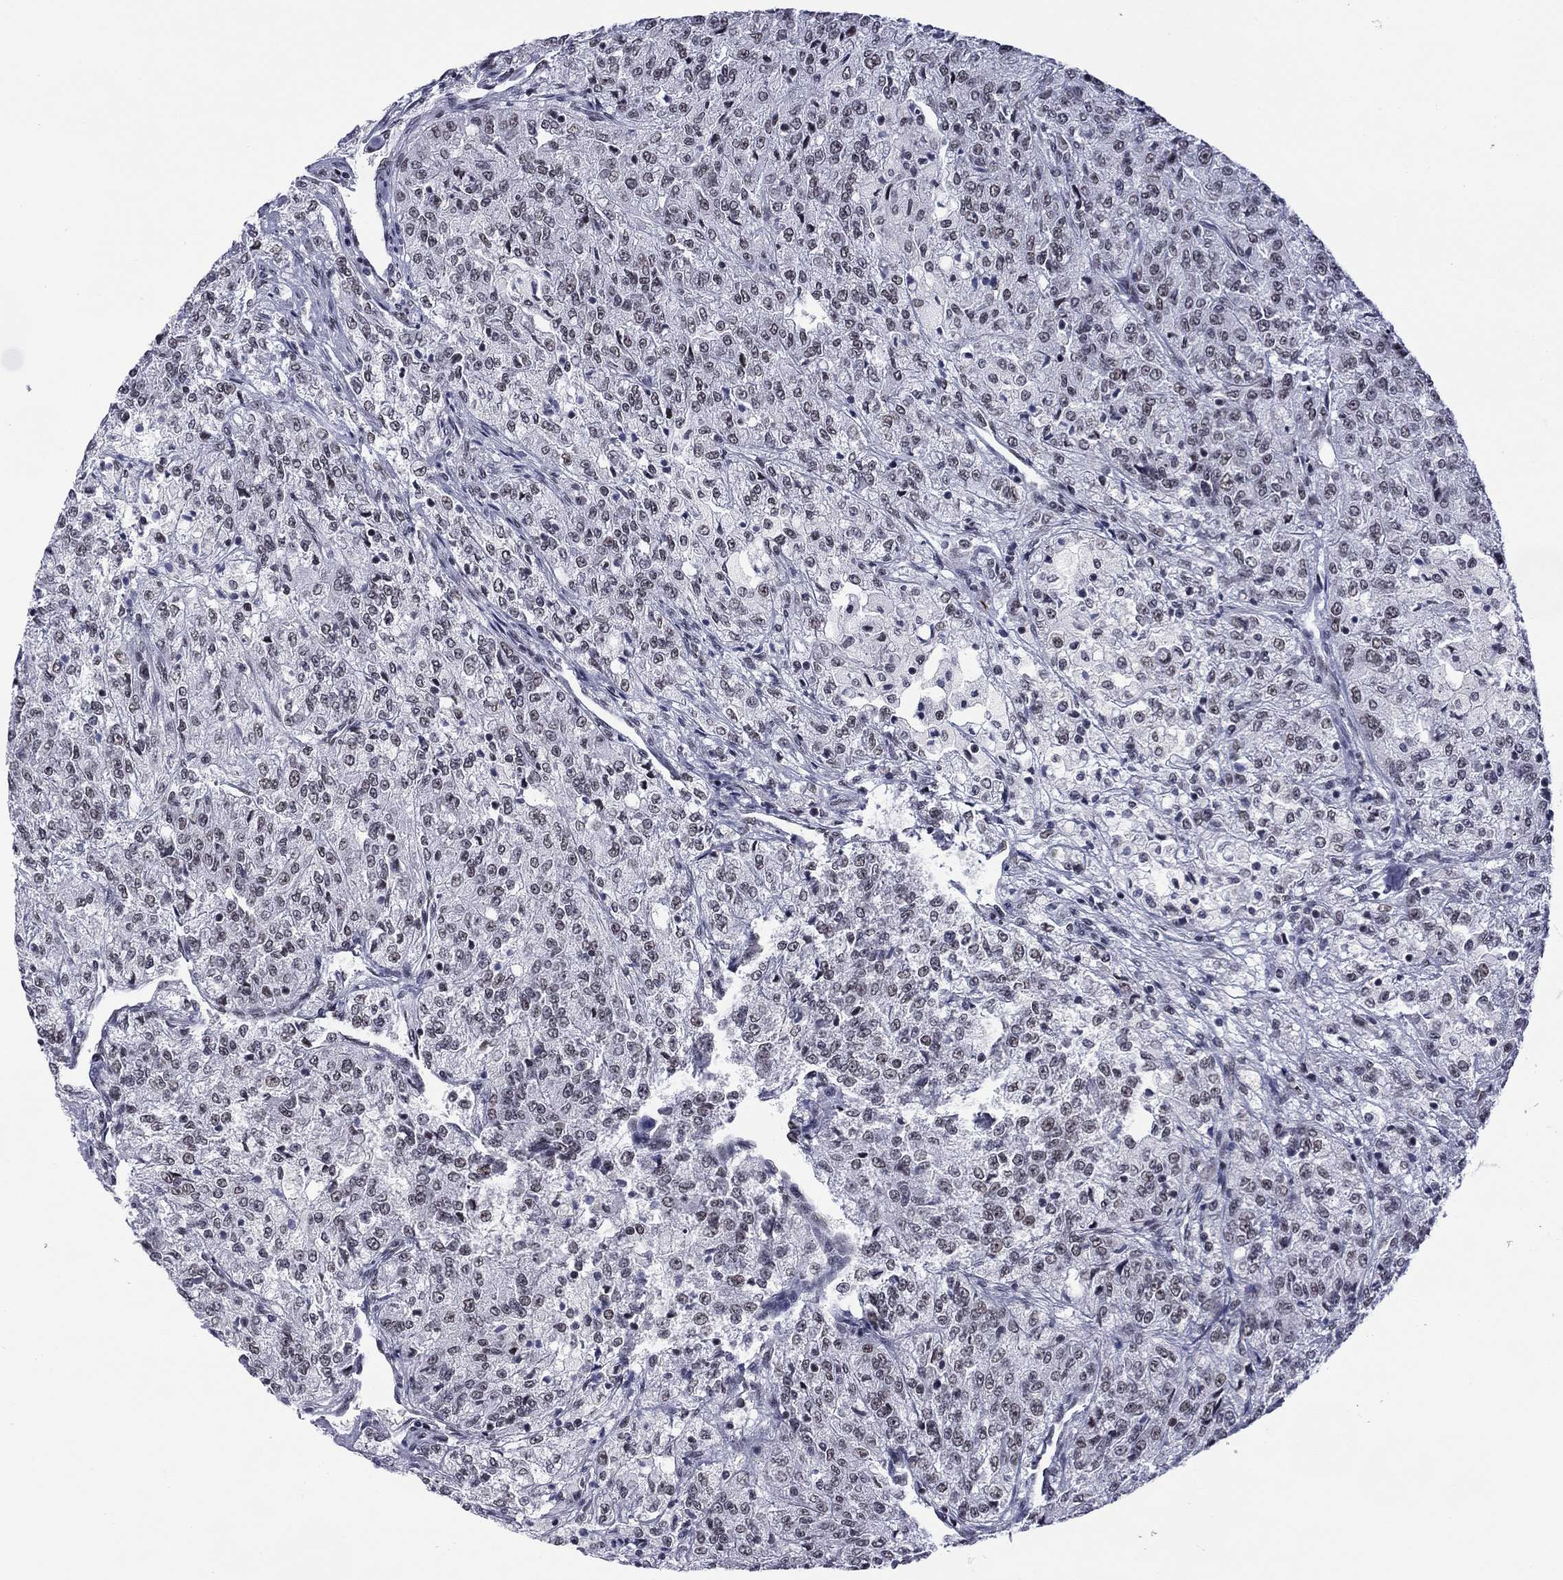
{"staining": {"intensity": "weak", "quantity": "<25%", "location": "nuclear"}, "tissue": "renal cancer", "cell_type": "Tumor cells", "image_type": "cancer", "snomed": [{"axis": "morphology", "description": "Adenocarcinoma, NOS"}, {"axis": "topography", "description": "Kidney"}], "caption": "High magnification brightfield microscopy of renal cancer stained with DAB (brown) and counterstained with hematoxylin (blue): tumor cells show no significant positivity.", "gene": "ETV5", "patient": {"sex": "female", "age": 63}}